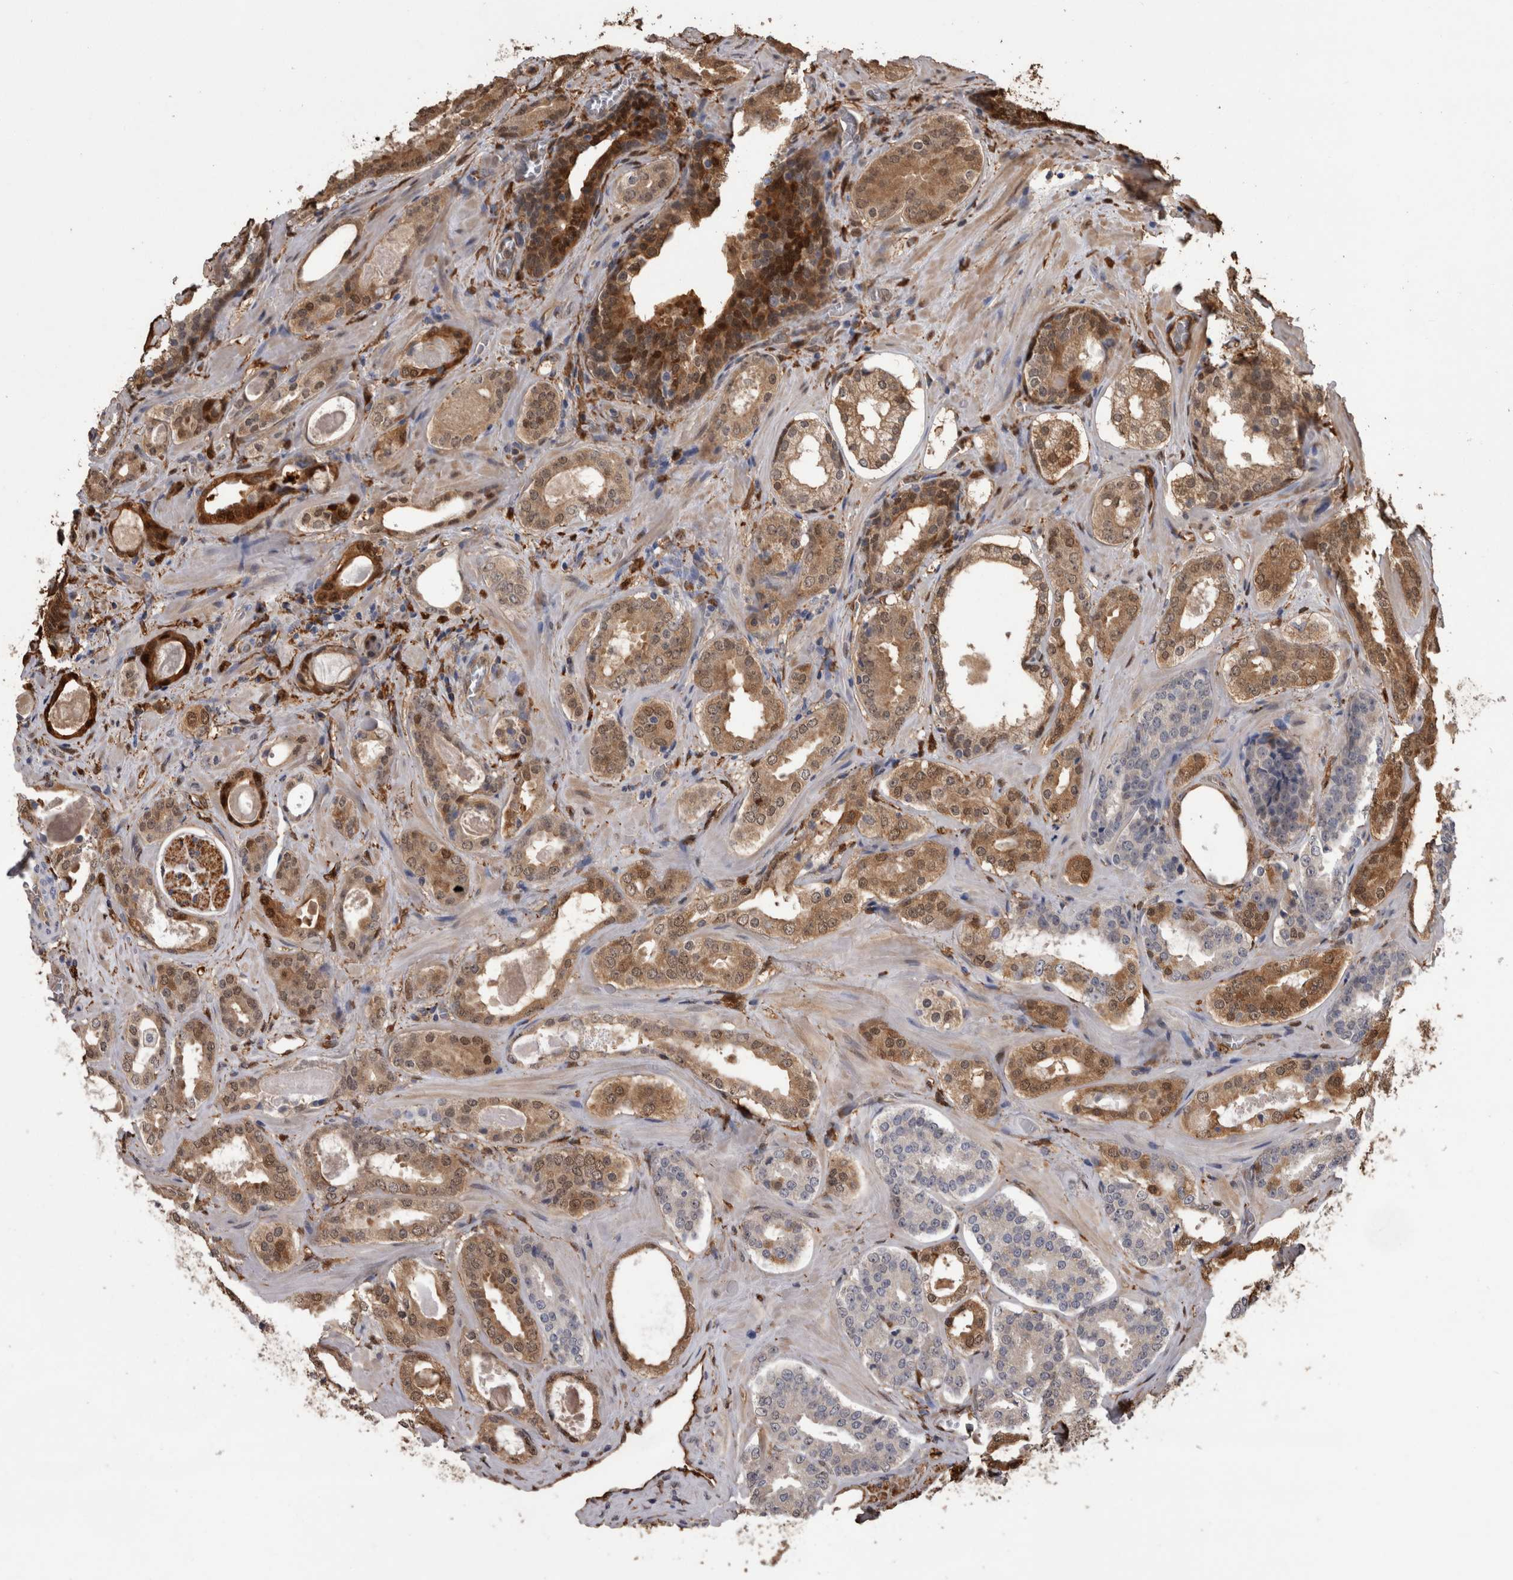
{"staining": {"intensity": "moderate", "quantity": "25%-75%", "location": "cytoplasmic/membranous,nuclear"}, "tissue": "prostate cancer", "cell_type": "Tumor cells", "image_type": "cancer", "snomed": [{"axis": "morphology", "description": "Adenocarcinoma, High grade"}, {"axis": "topography", "description": "Prostate"}], "caption": "Human high-grade adenocarcinoma (prostate) stained for a protein (brown) reveals moderate cytoplasmic/membranous and nuclear positive expression in about 25%-75% of tumor cells.", "gene": "LXN", "patient": {"sex": "male", "age": 60}}